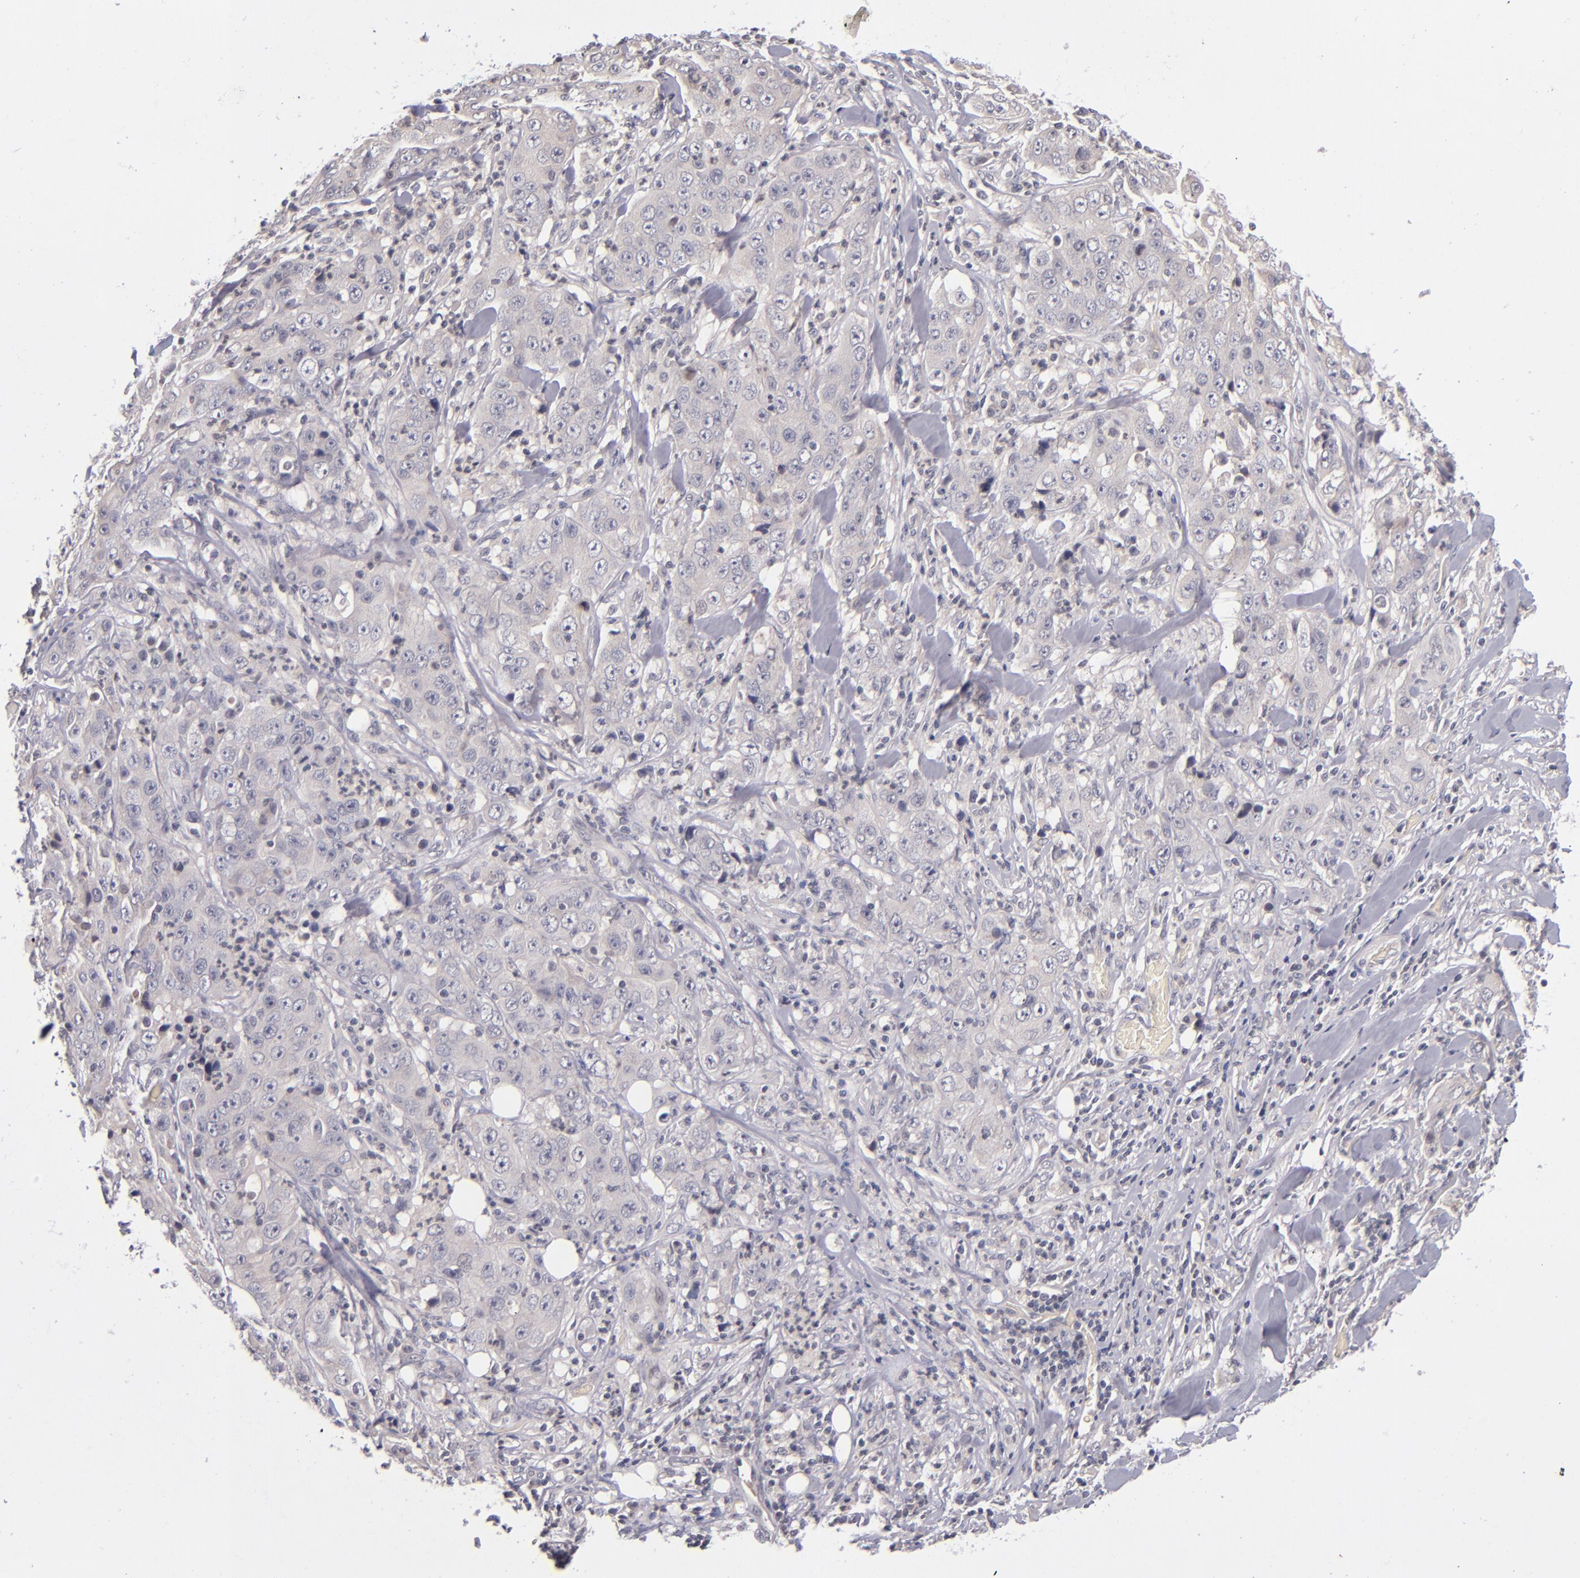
{"staining": {"intensity": "negative", "quantity": "none", "location": "none"}, "tissue": "lung cancer", "cell_type": "Tumor cells", "image_type": "cancer", "snomed": [{"axis": "morphology", "description": "Squamous cell carcinoma, NOS"}, {"axis": "topography", "description": "Lung"}], "caption": "This image is of lung cancer stained with immunohistochemistry (IHC) to label a protein in brown with the nuclei are counter-stained blue. There is no positivity in tumor cells. (Brightfield microscopy of DAB (3,3'-diaminobenzidine) immunohistochemistry at high magnification).", "gene": "TSC2", "patient": {"sex": "male", "age": 64}}